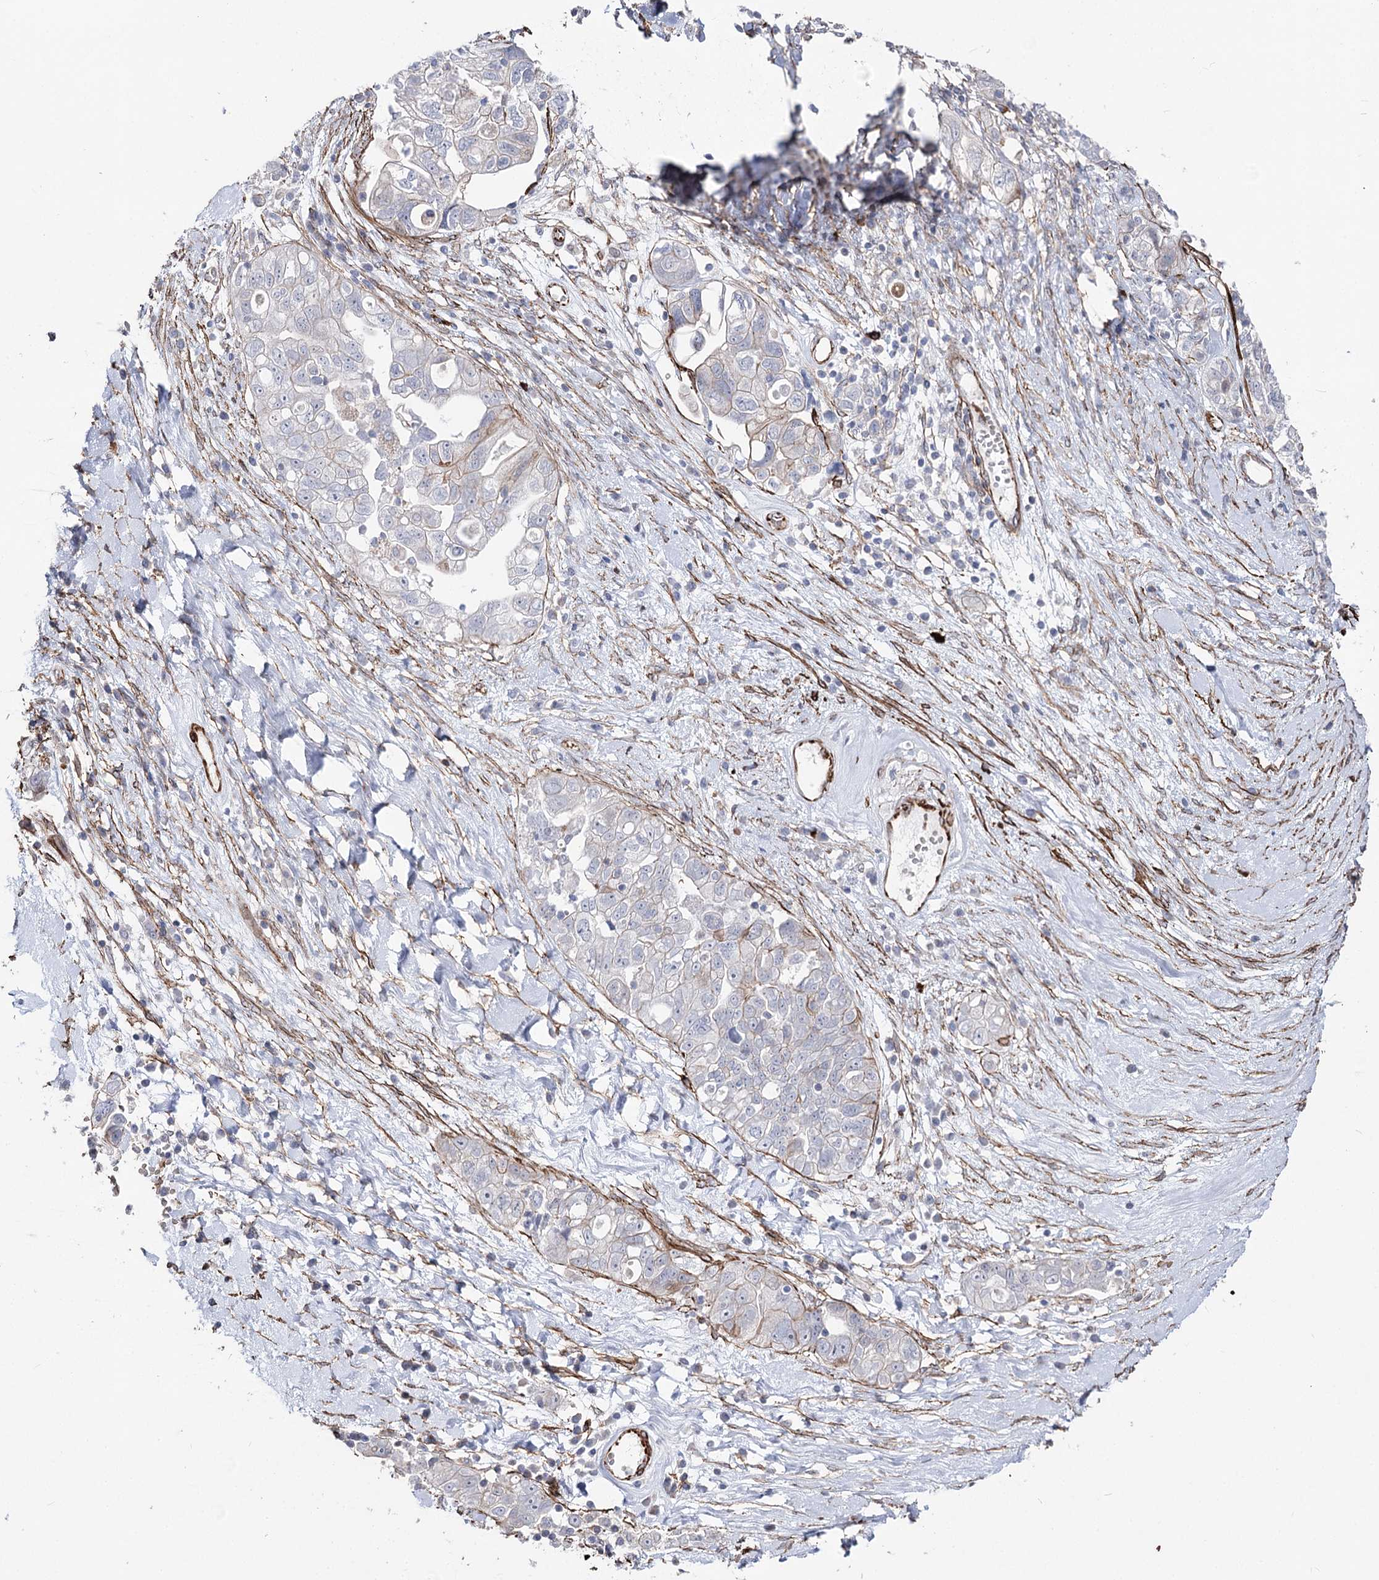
{"staining": {"intensity": "weak", "quantity": "<25%", "location": "cytoplasmic/membranous"}, "tissue": "ovarian cancer", "cell_type": "Tumor cells", "image_type": "cancer", "snomed": [{"axis": "morphology", "description": "Carcinoma, NOS"}, {"axis": "morphology", "description": "Cystadenocarcinoma, serous, NOS"}, {"axis": "topography", "description": "Ovary"}], "caption": "This is an IHC image of ovarian serous cystadenocarcinoma. There is no expression in tumor cells.", "gene": "ARHGAP20", "patient": {"sex": "female", "age": 69}}